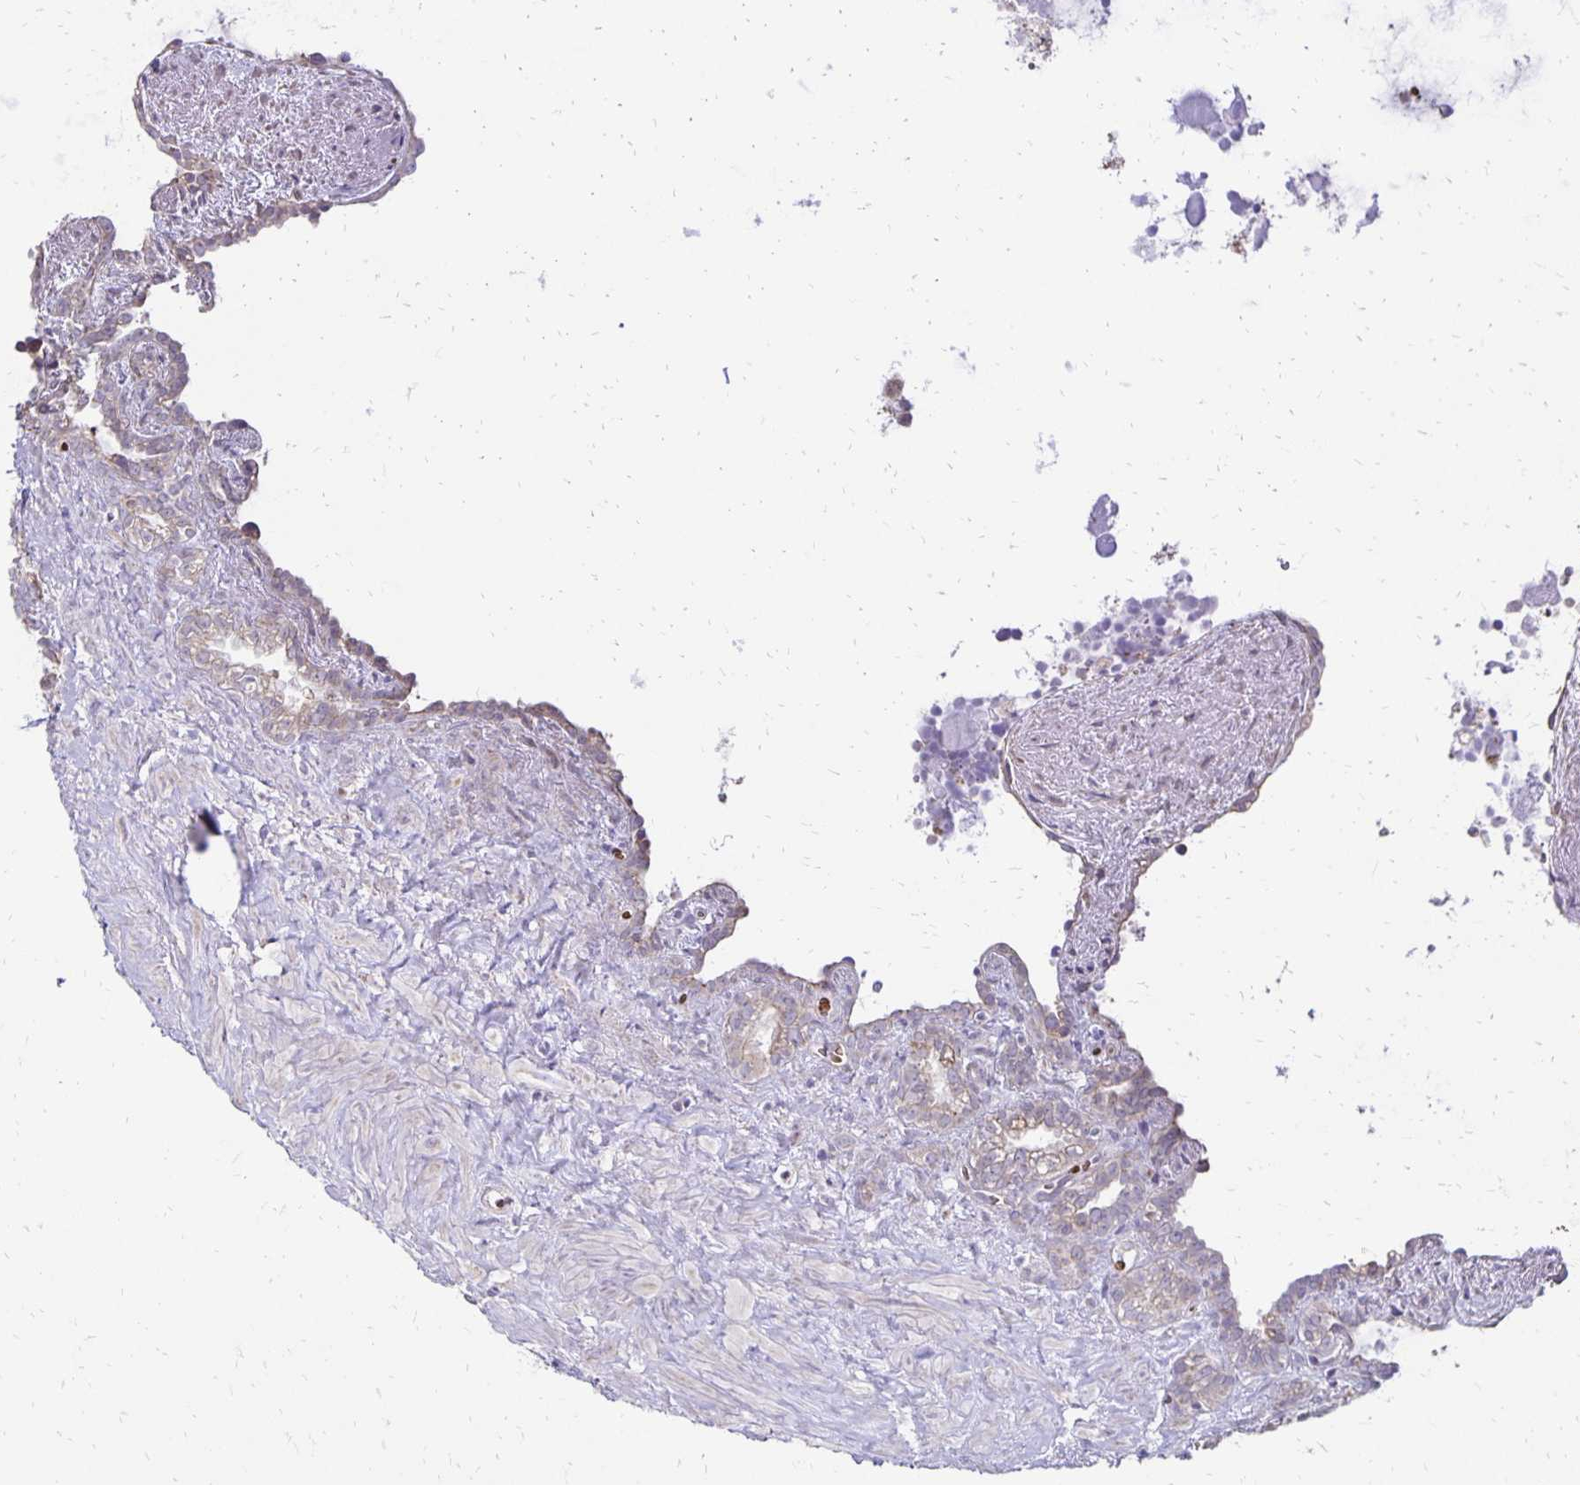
{"staining": {"intensity": "weak", "quantity": "25%-75%", "location": "cytoplasmic/membranous"}, "tissue": "seminal vesicle", "cell_type": "Glandular cells", "image_type": "normal", "snomed": [{"axis": "morphology", "description": "Normal tissue, NOS"}, {"axis": "topography", "description": "Seminal veicle"}], "caption": "Glandular cells display low levels of weak cytoplasmic/membranous positivity in approximately 25%-75% of cells in benign seminal vesicle.", "gene": "FN3K", "patient": {"sex": "male", "age": 76}}